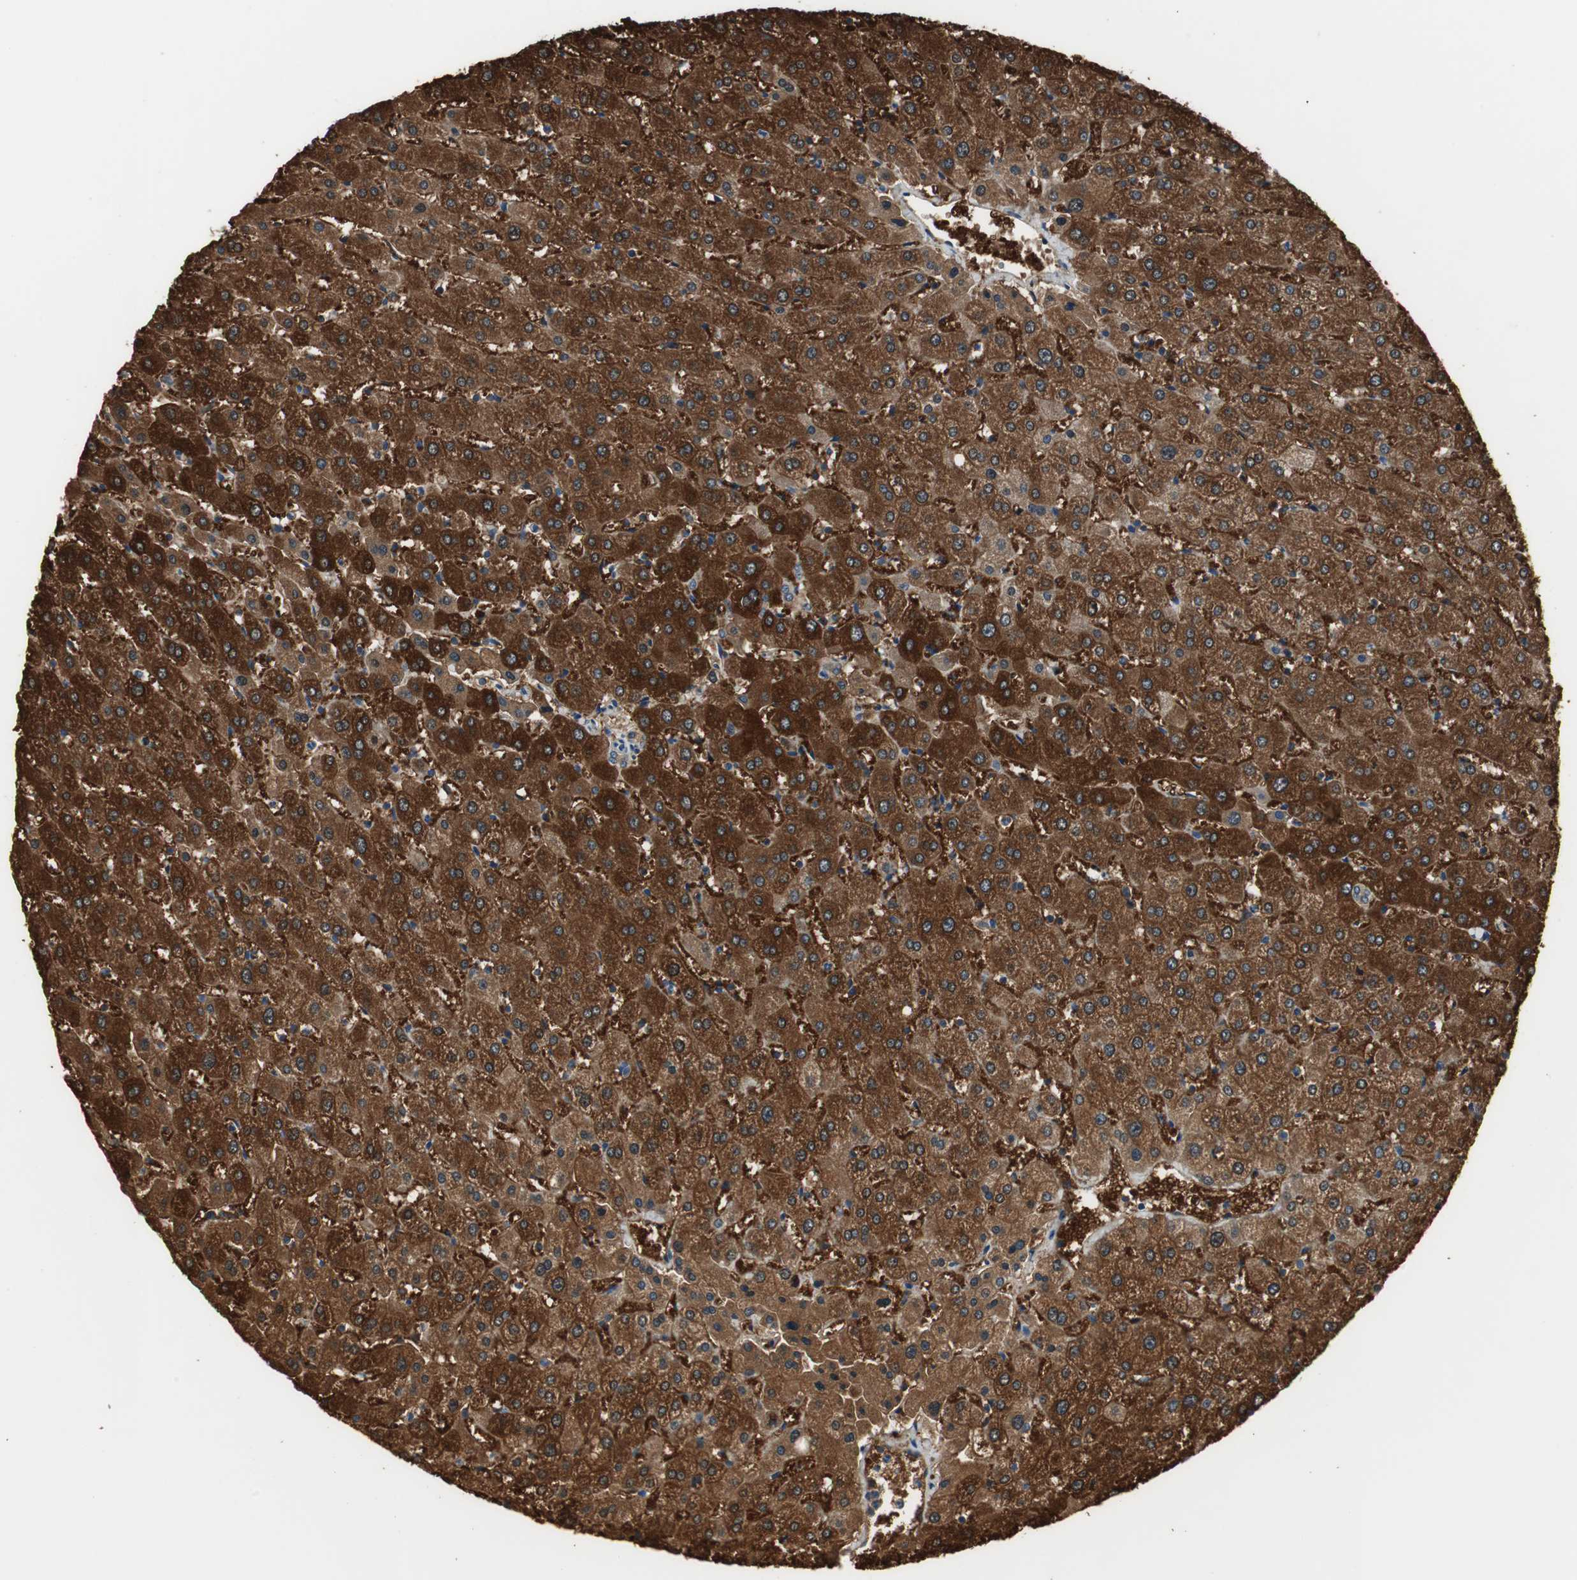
{"staining": {"intensity": "strong", "quantity": ">75%", "location": "cytoplasmic/membranous"}, "tissue": "liver", "cell_type": "Cholangiocytes", "image_type": "normal", "snomed": [{"axis": "morphology", "description": "Normal tissue, NOS"}, {"axis": "morphology", "description": "Fibrosis, NOS"}, {"axis": "topography", "description": "Liver"}], "caption": "About >75% of cholangiocytes in benign human liver exhibit strong cytoplasmic/membranous protein positivity as visualized by brown immunohistochemical staining.", "gene": "MSTO1", "patient": {"sex": "female", "age": 29}}